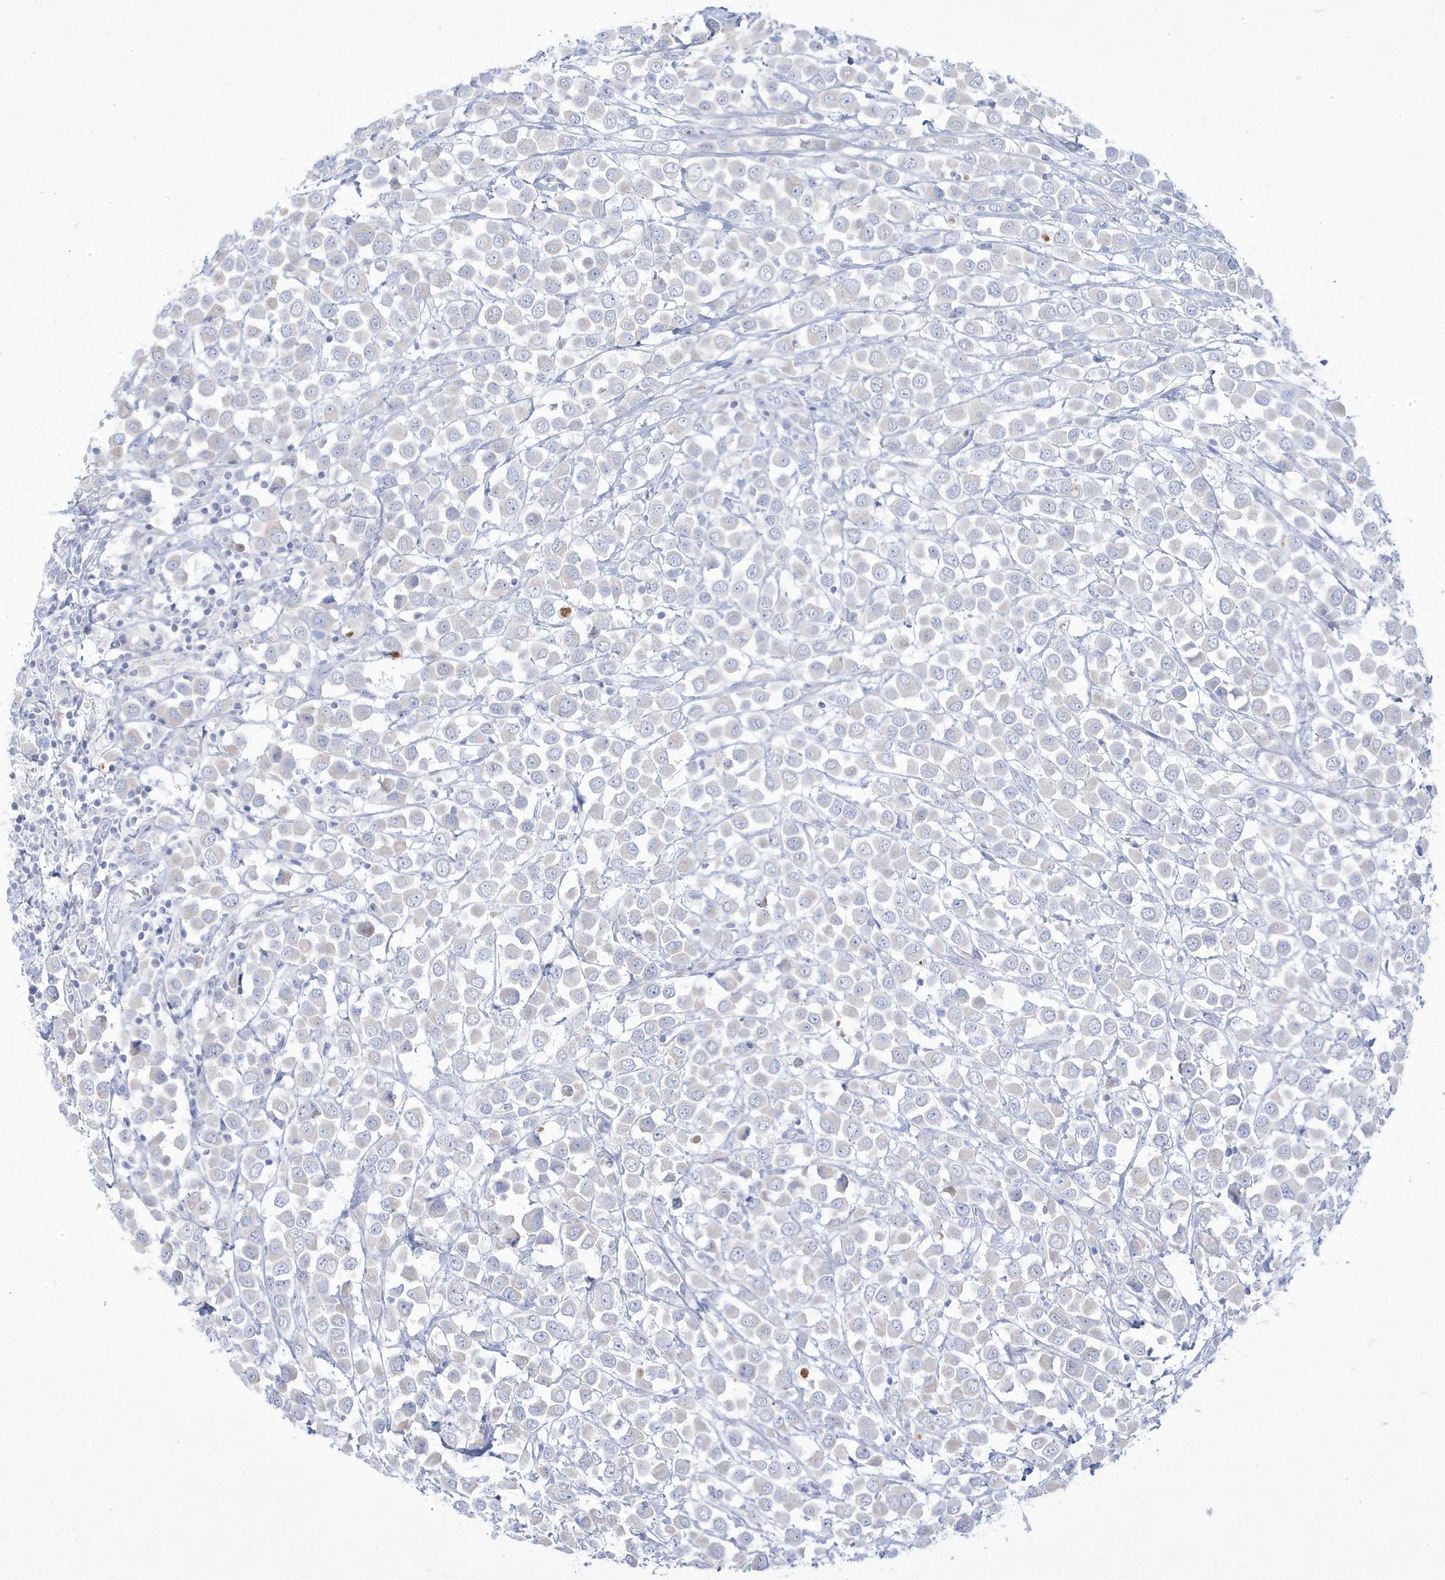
{"staining": {"intensity": "negative", "quantity": "none", "location": "none"}, "tissue": "breast cancer", "cell_type": "Tumor cells", "image_type": "cancer", "snomed": [{"axis": "morphology", "description": "Duct carcinoma"}, {"axis": "topography", "description": "Breast"}], "caption": "Immunohistochemistry (IHC) photomicrograph of neoplastic tissue: human infiltrating ductal carcinoma (breast) stained with DAB (3,3'-diaminobenzidine) displays no significant protein staining in tumor cells.", "gene": "ADAMTSL3", "patient": {"sex": "female", "age": 61}}